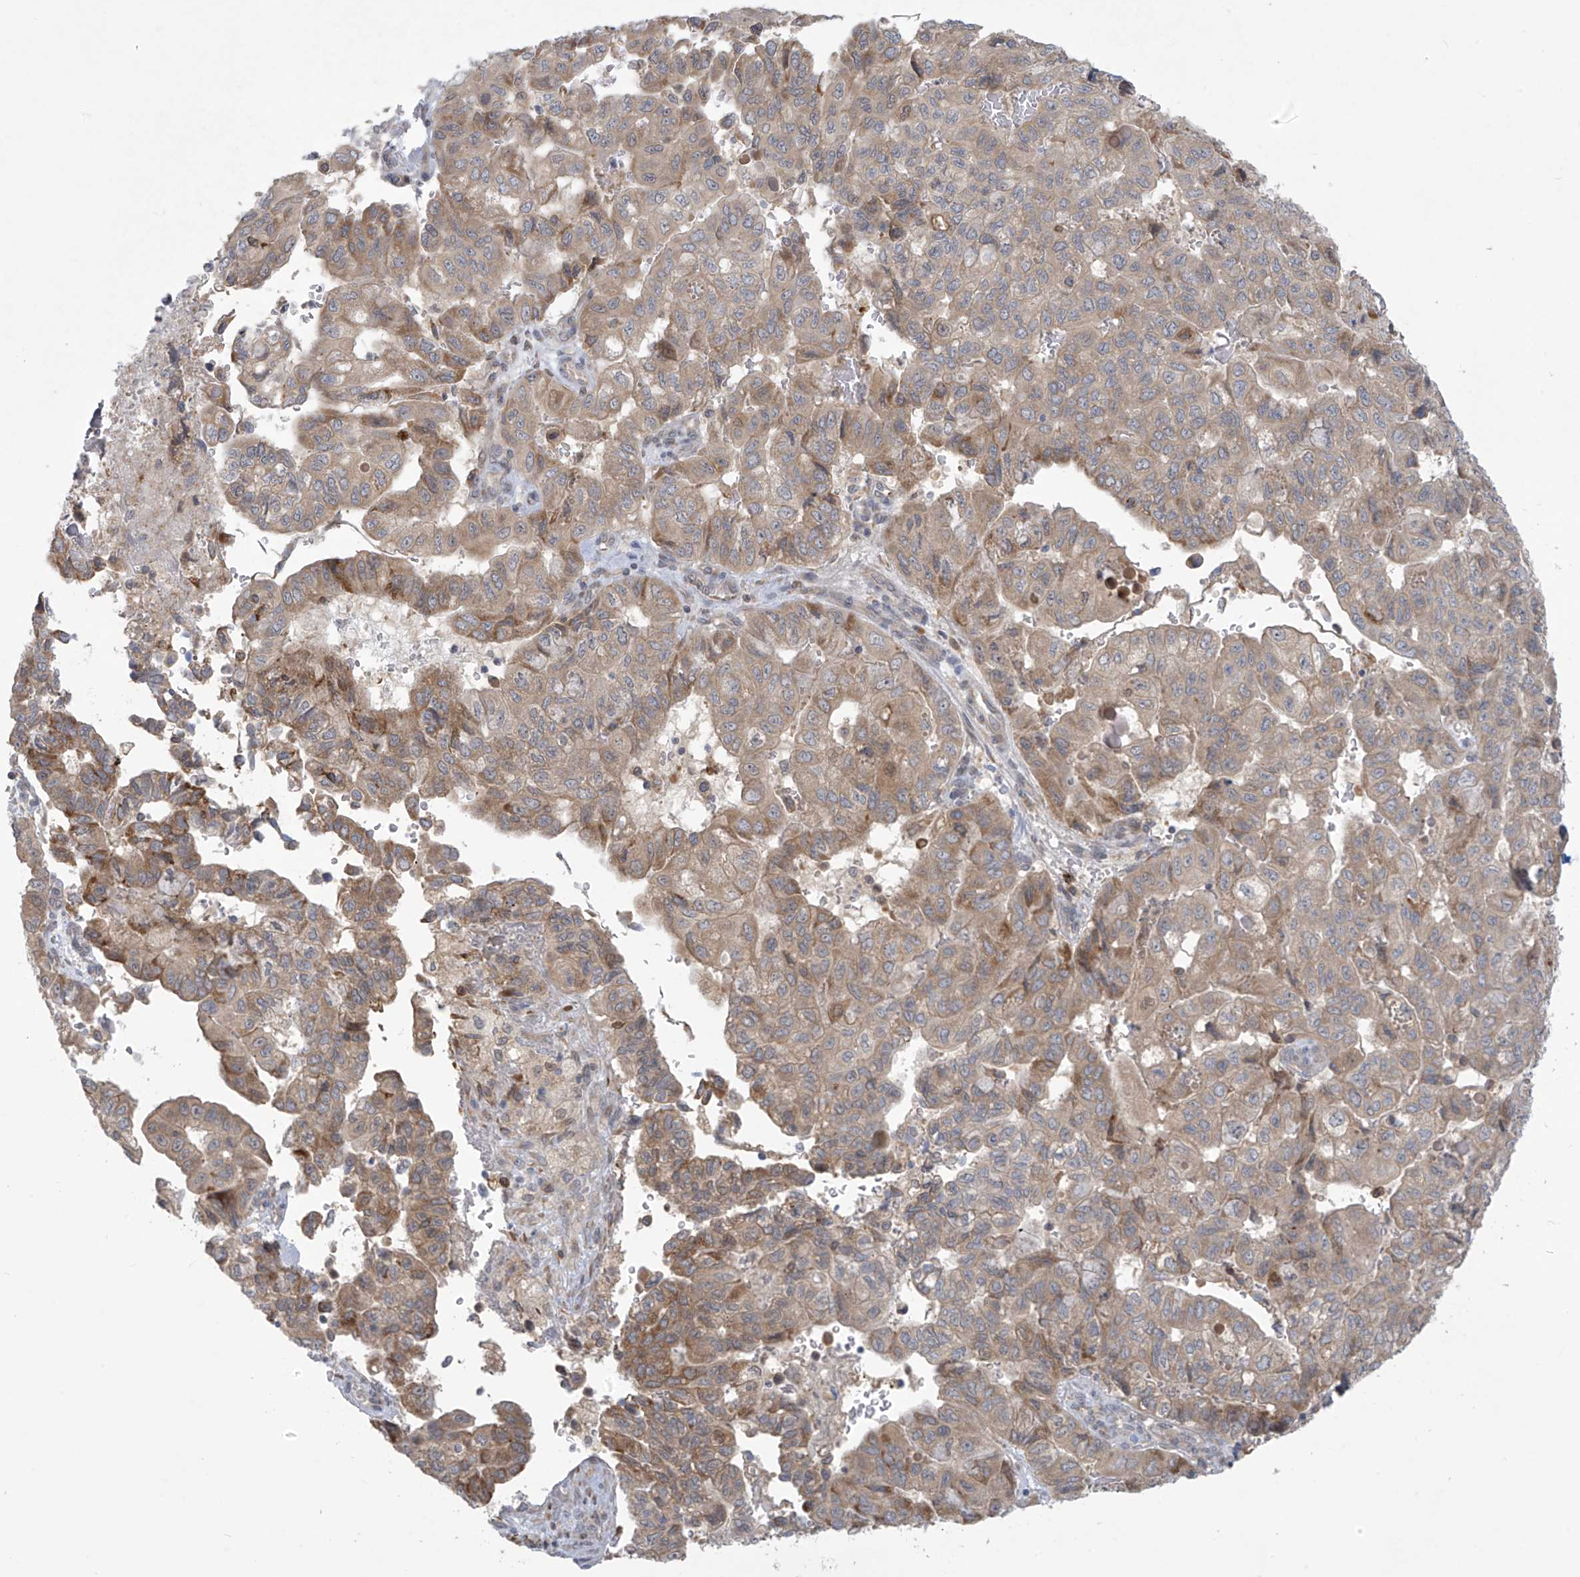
{"staining": {"intensity": "moderate", "quantity": "25%-75%", "location": "cytoplasmic/membranous"}, "tissue": "pancreatic cancer", "cell_type": "Tumor cells", "image_type": "cancer", "snomed": [{"axis": "morphology", "description": "Adenocarcinoma, NOS"}, {"axis": "topography", "description": "Pancreas"}], "caption": "Pancreatic cancer (adenocarcinoma) tissue demonstrates moderate cytoplasmic/membranous staining in approximately 25%-75% of tumor cells, visualized by immunohistochemistry.", "gene": "PPAT", "patient": {"sex": "male", "age": 51}}